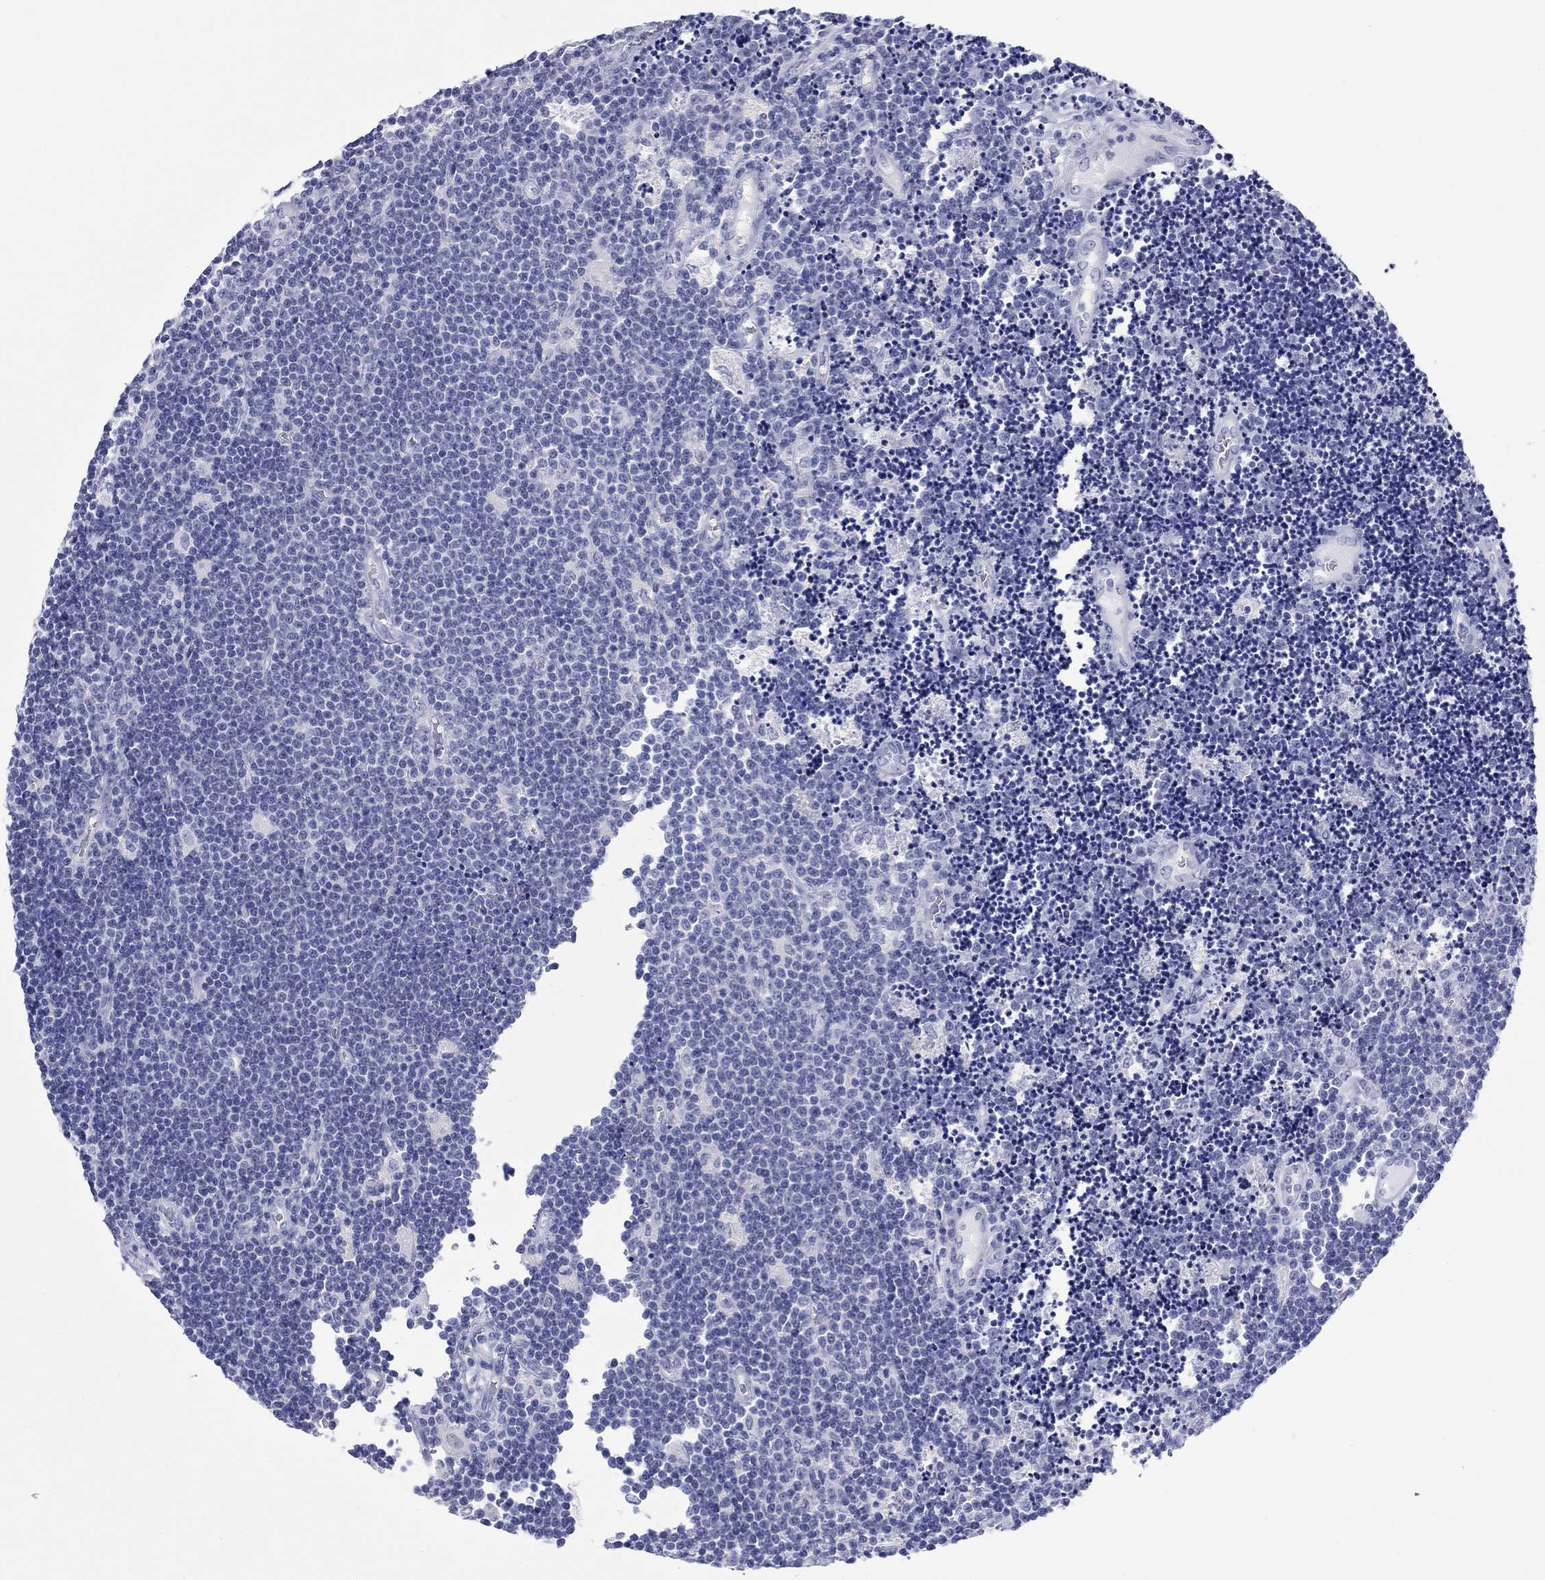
{"staining": {"intensity": "negative", "quantity": "none", "location": "none"}, "tissue": "lymphoma", "cell_type": "Tumor cells", "image_type": "cancer", "snomed": [{"axis": "morphology", "description": "Malignant lymphoma, non-Hodgkin's type, Low grade"}, {"axis": "topography", "description": "Brain"}], "caption": "The histopathology image exhibits no staining of tumor cells in malignant lymphoma, non-Hodgkin's type (low-grade). Nuclei are stained in blue.", "gene": "MLANA", "patient": {"sex": "female", "age": 66}}